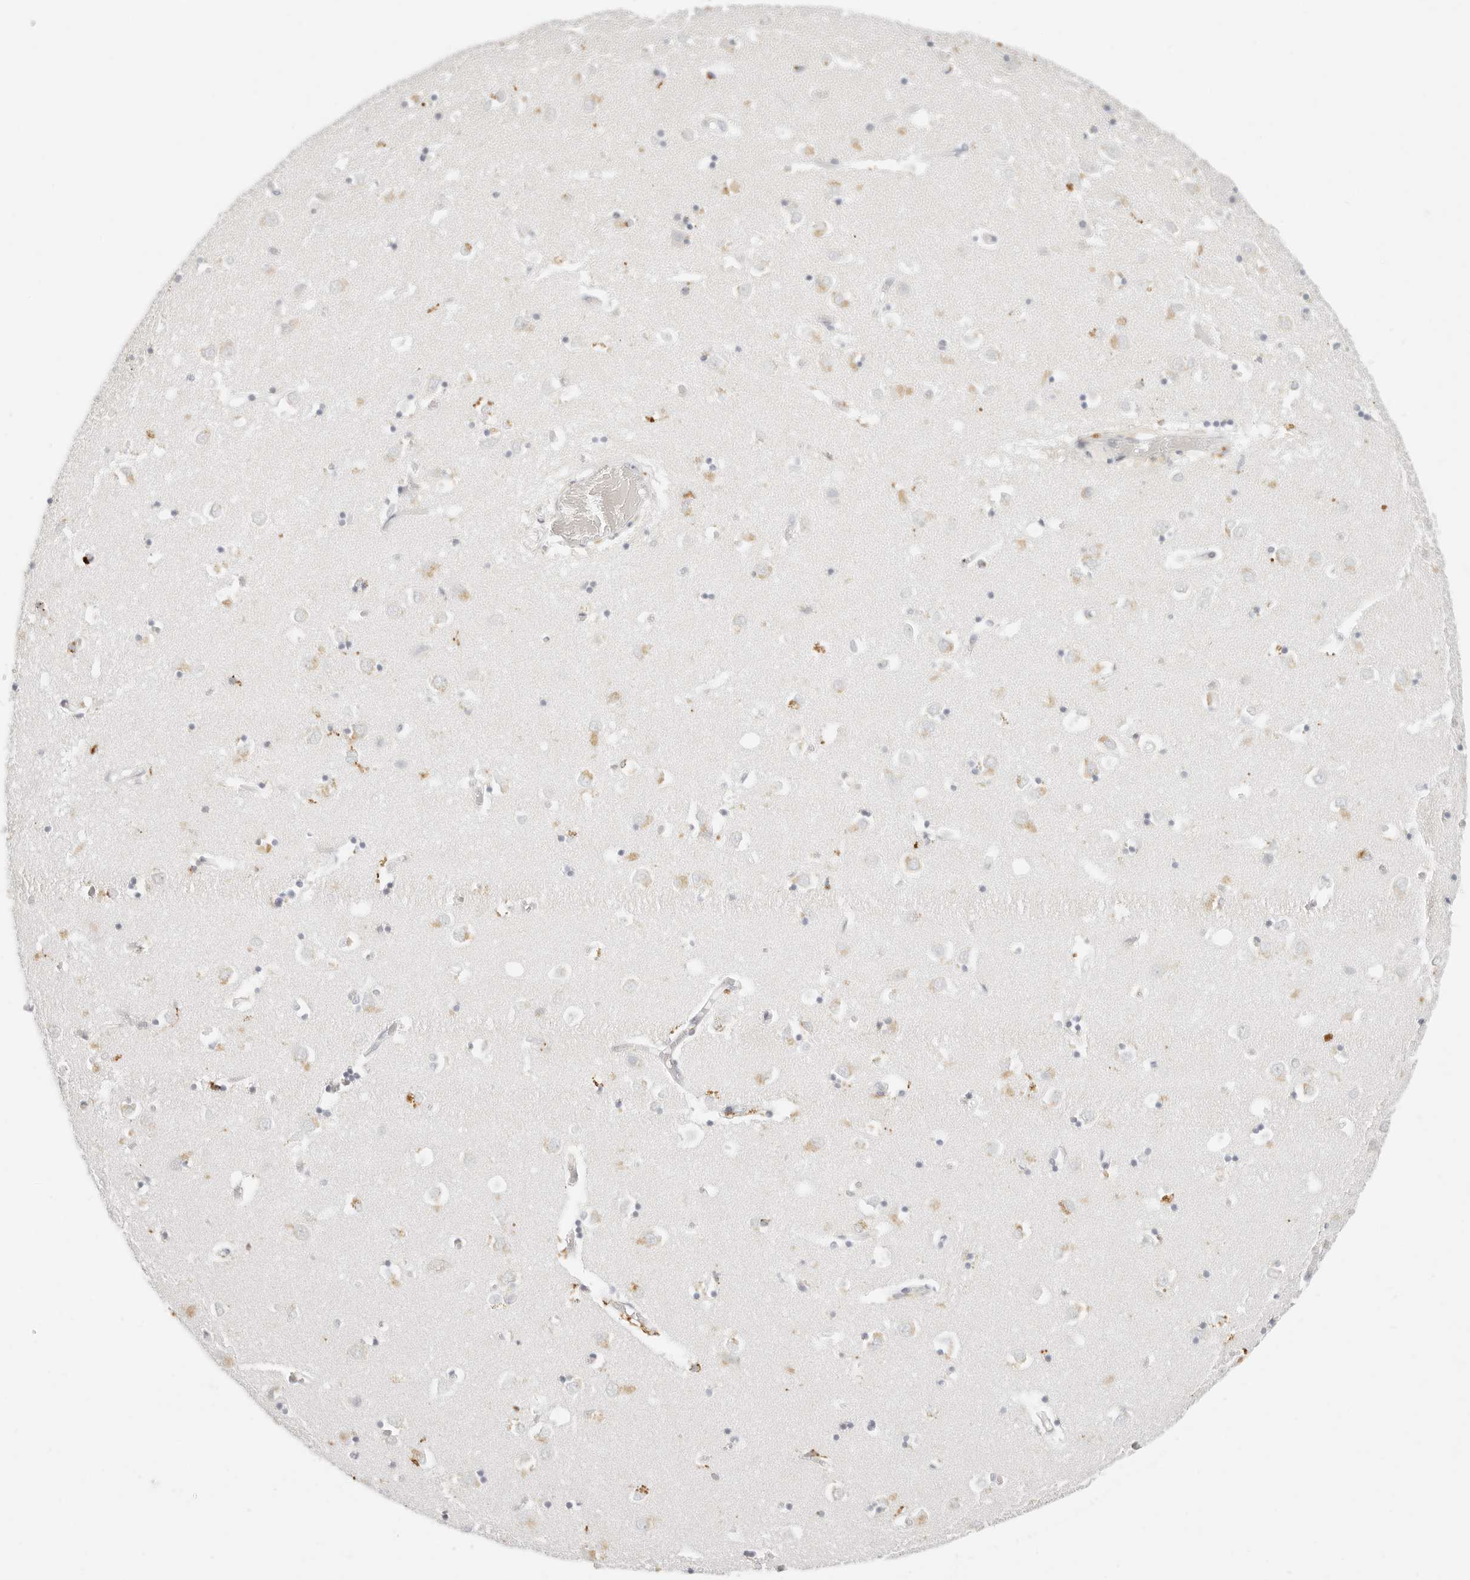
{"staining": {"intensity": "negative", "quantity": "none", "location": "none"}, "tissue": "caudate", "cell_type": "Glial cells", "image_type": "normal", "snomed": [{"axis": "morphology", "description": "Normal tissue, NOS"}, {"axis": "topography", "description": "Lateral ventricle wall"}], "caption": "The photomicrograph shows no staining of glial cells in unremarkable caudate.", "gene": "RNASET2", "patient": {"sex": "male", "age": 70}}